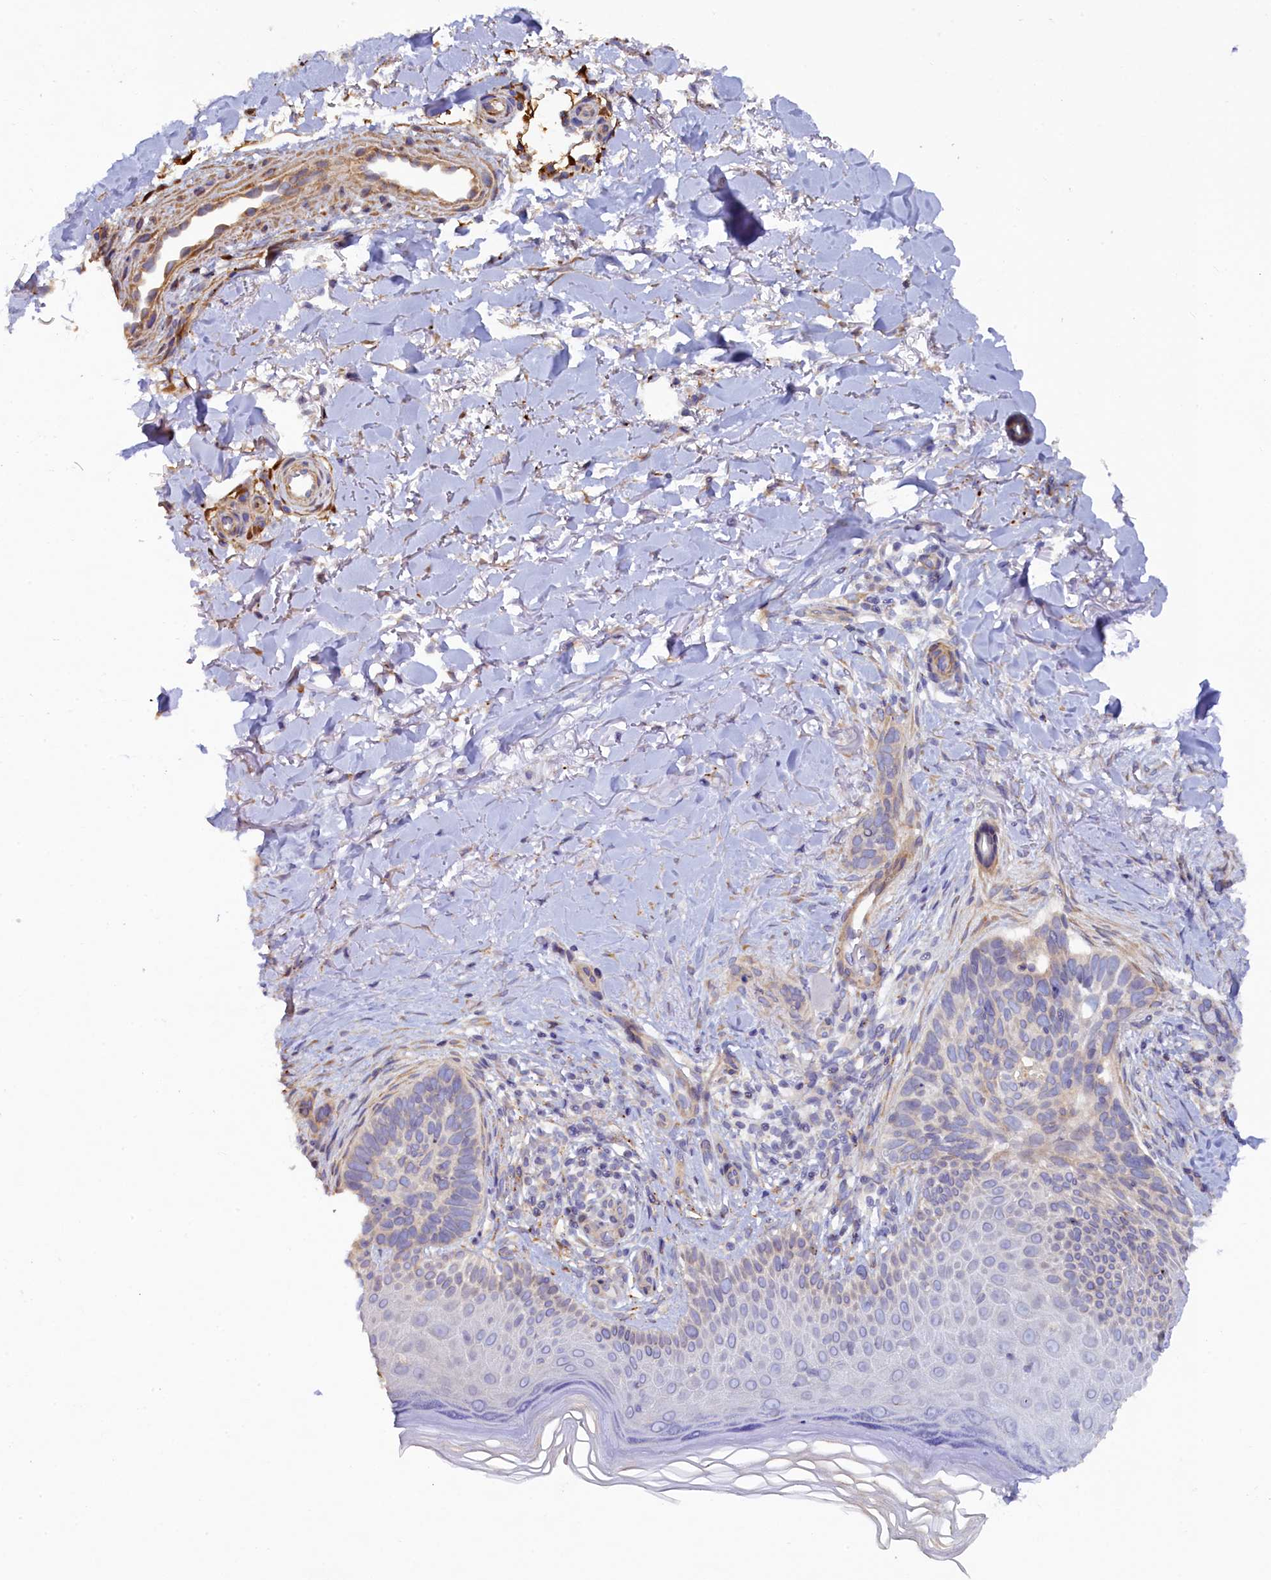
{"staining": {"intensity": "negative", "quantity": "none", "location": "none"}, "tissue": "skin cancer", "cell_type": "Tumor cells", "image_type": "cancer", "snomed": [{"axis": "morphology", "description": "Normal tissue, NOS"}, {"axis": "morphology", "description": "Basal cell carcinoma"}, {"axis": "topography", "description": "Skin"}], "caption": "Photomicrograph shows no significant protein expression in tumor cells of skin cancer (basal cell carcinoma). (DAB (3,3'-diaminobenzidine) immunohistochemistry (IHC) with hematoxylin counter stain).", "gene": "POGLUT3", "patient": {"sex": "female", "age": 67}}